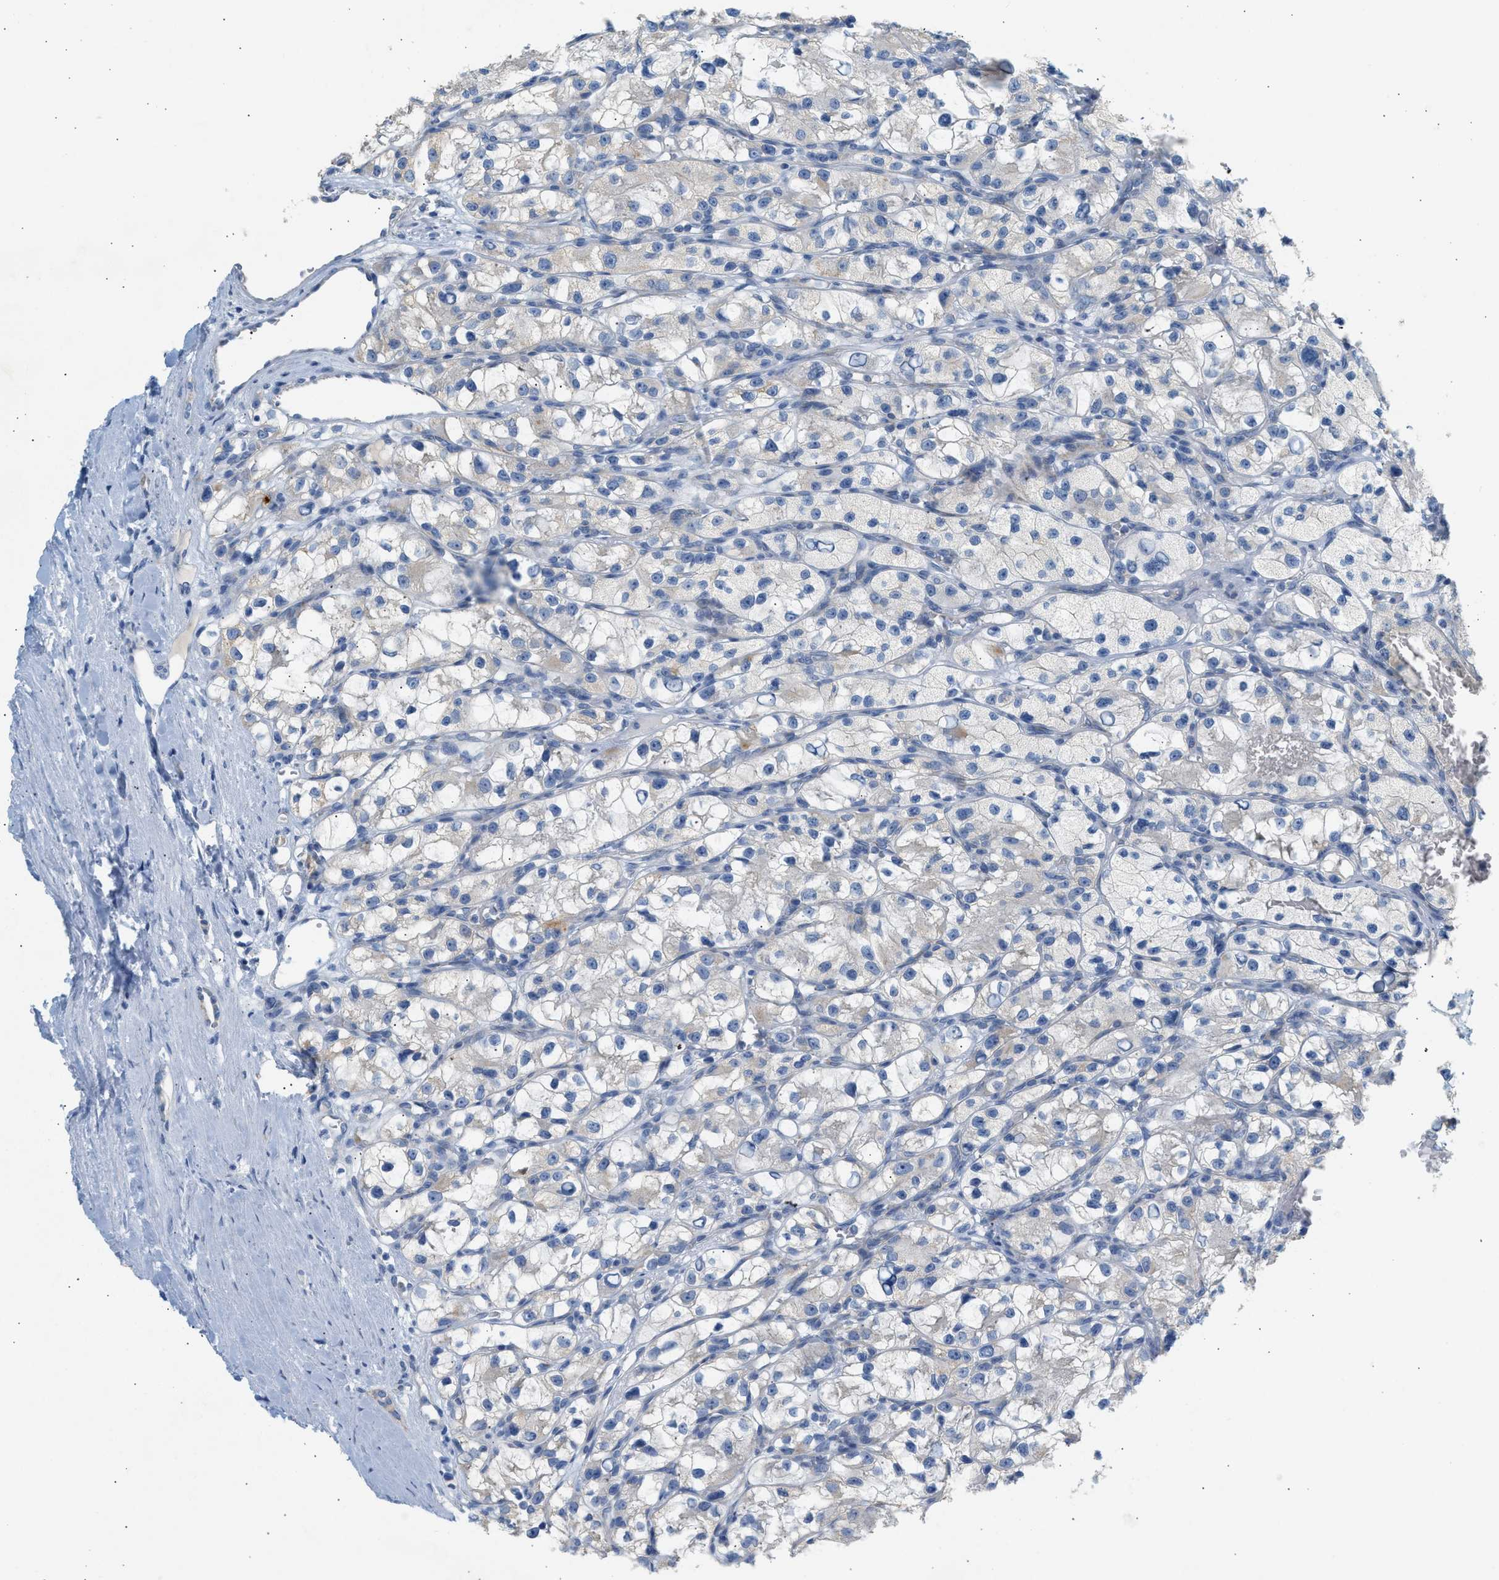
{"staining": {"intensity": "negative", "quantity": "none", "location": "none"}, "tissue": "renal cancer", "cell_type": "Tumor cells", "image_type": "cancer", "snomed": [{"axis": "morphology", "description": "Adenocarcinoma, NOS"}, {"axis": "topography", "description": "Kidney"}], "caption": "This is an IHC micrograph of renal cancer. There is no positivity in tumor cells.", "gene": "NDUFS8", "patient": {"sex": "female", "age": 57}}